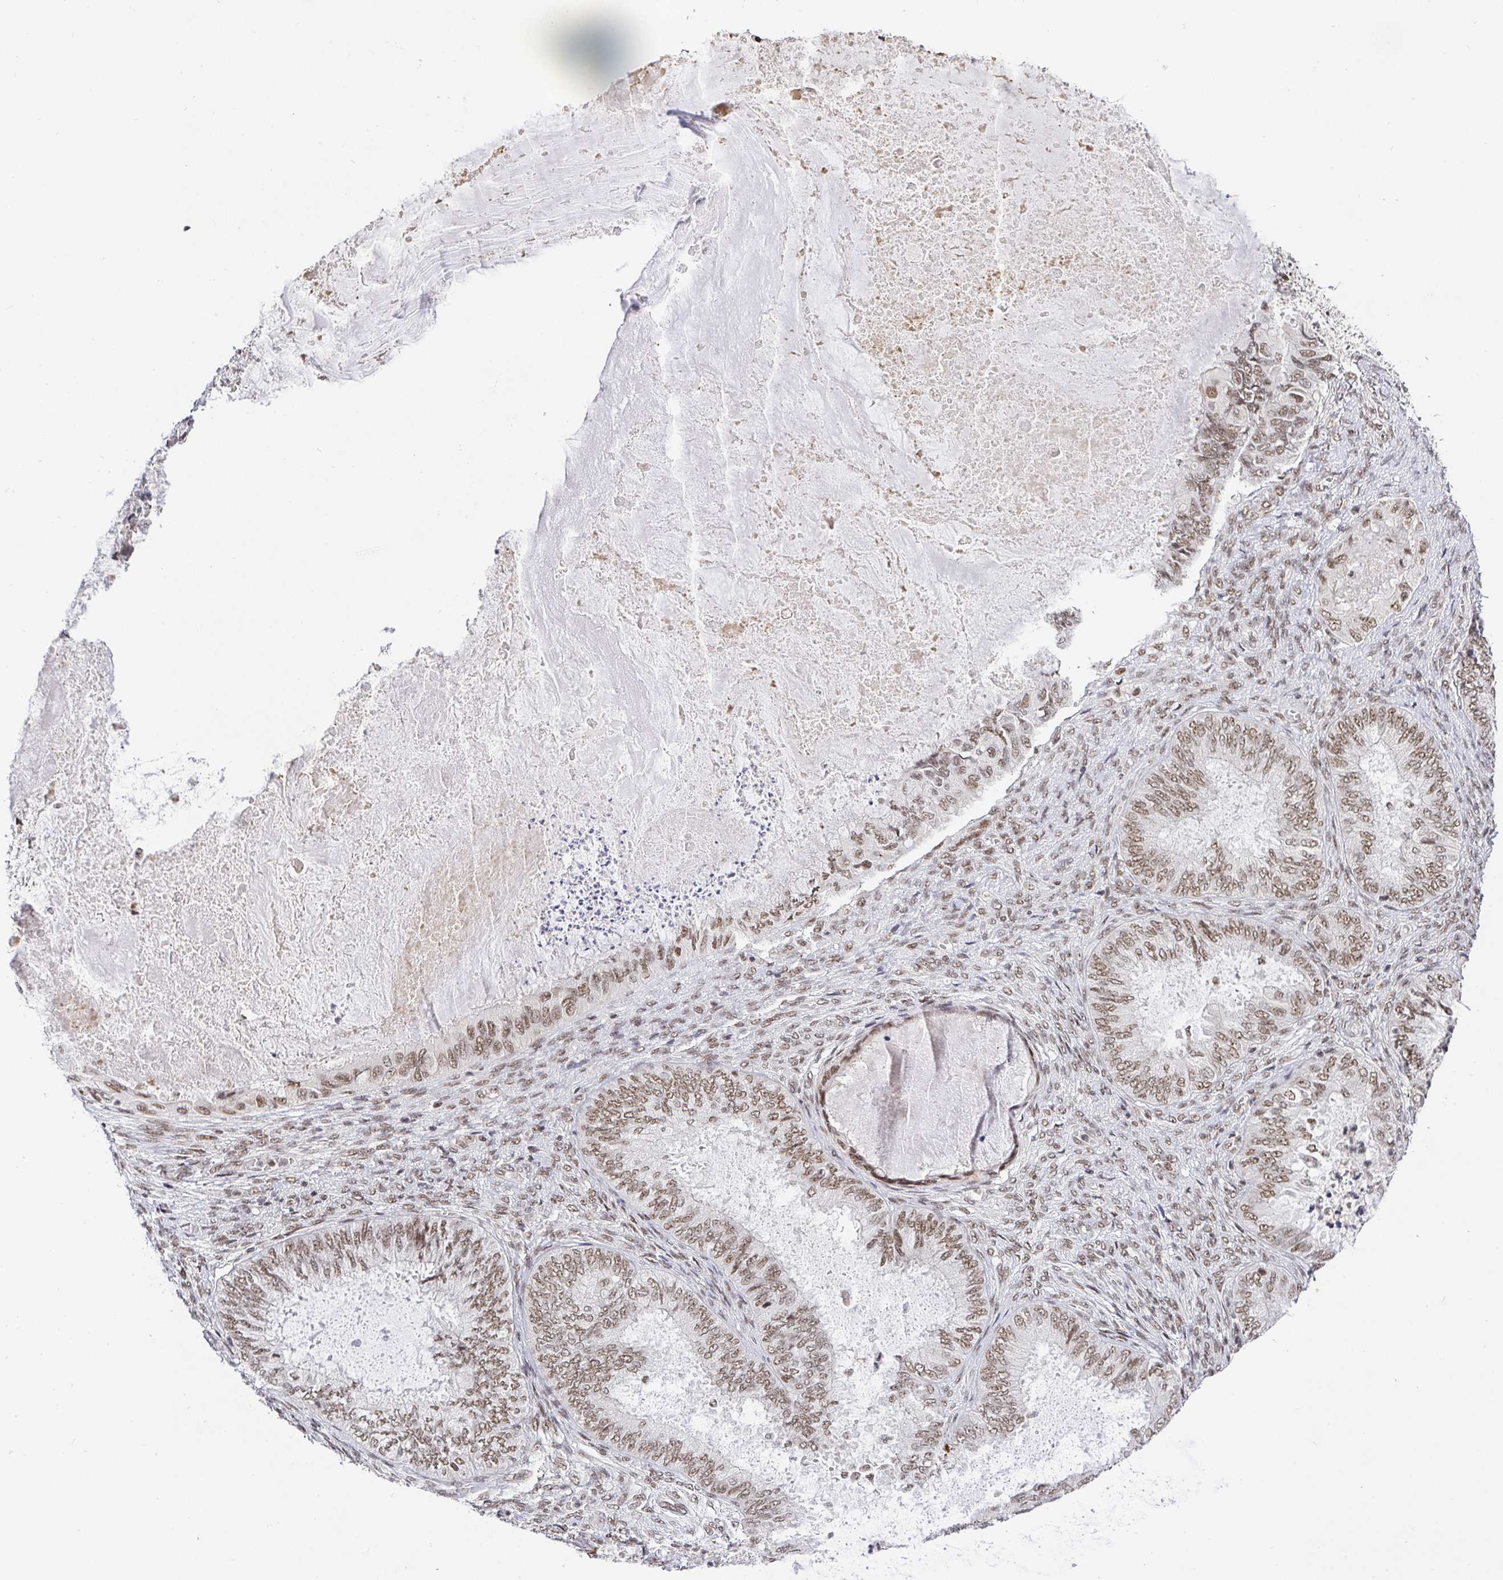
{"staining": {"intensity": "moderate", "quantity": ">75%", "location": "nuclear"}, "tissue": "ovarian cancer", "cell_type": "Tumor cells", "image_type": "cancer", "snomed": [{"axis": "morphology", "description": "Carcinoma, endometroid"}, {"axis": "topography", "description": "Ovary"}], "caption": "DAB immunohistochemical staining of human ovarian cancer reveals moderate nuclear protein staining in approximately >75% of tumor cells.", "gene": "USF1", "patient": {"sex": "female", "age": 70}}